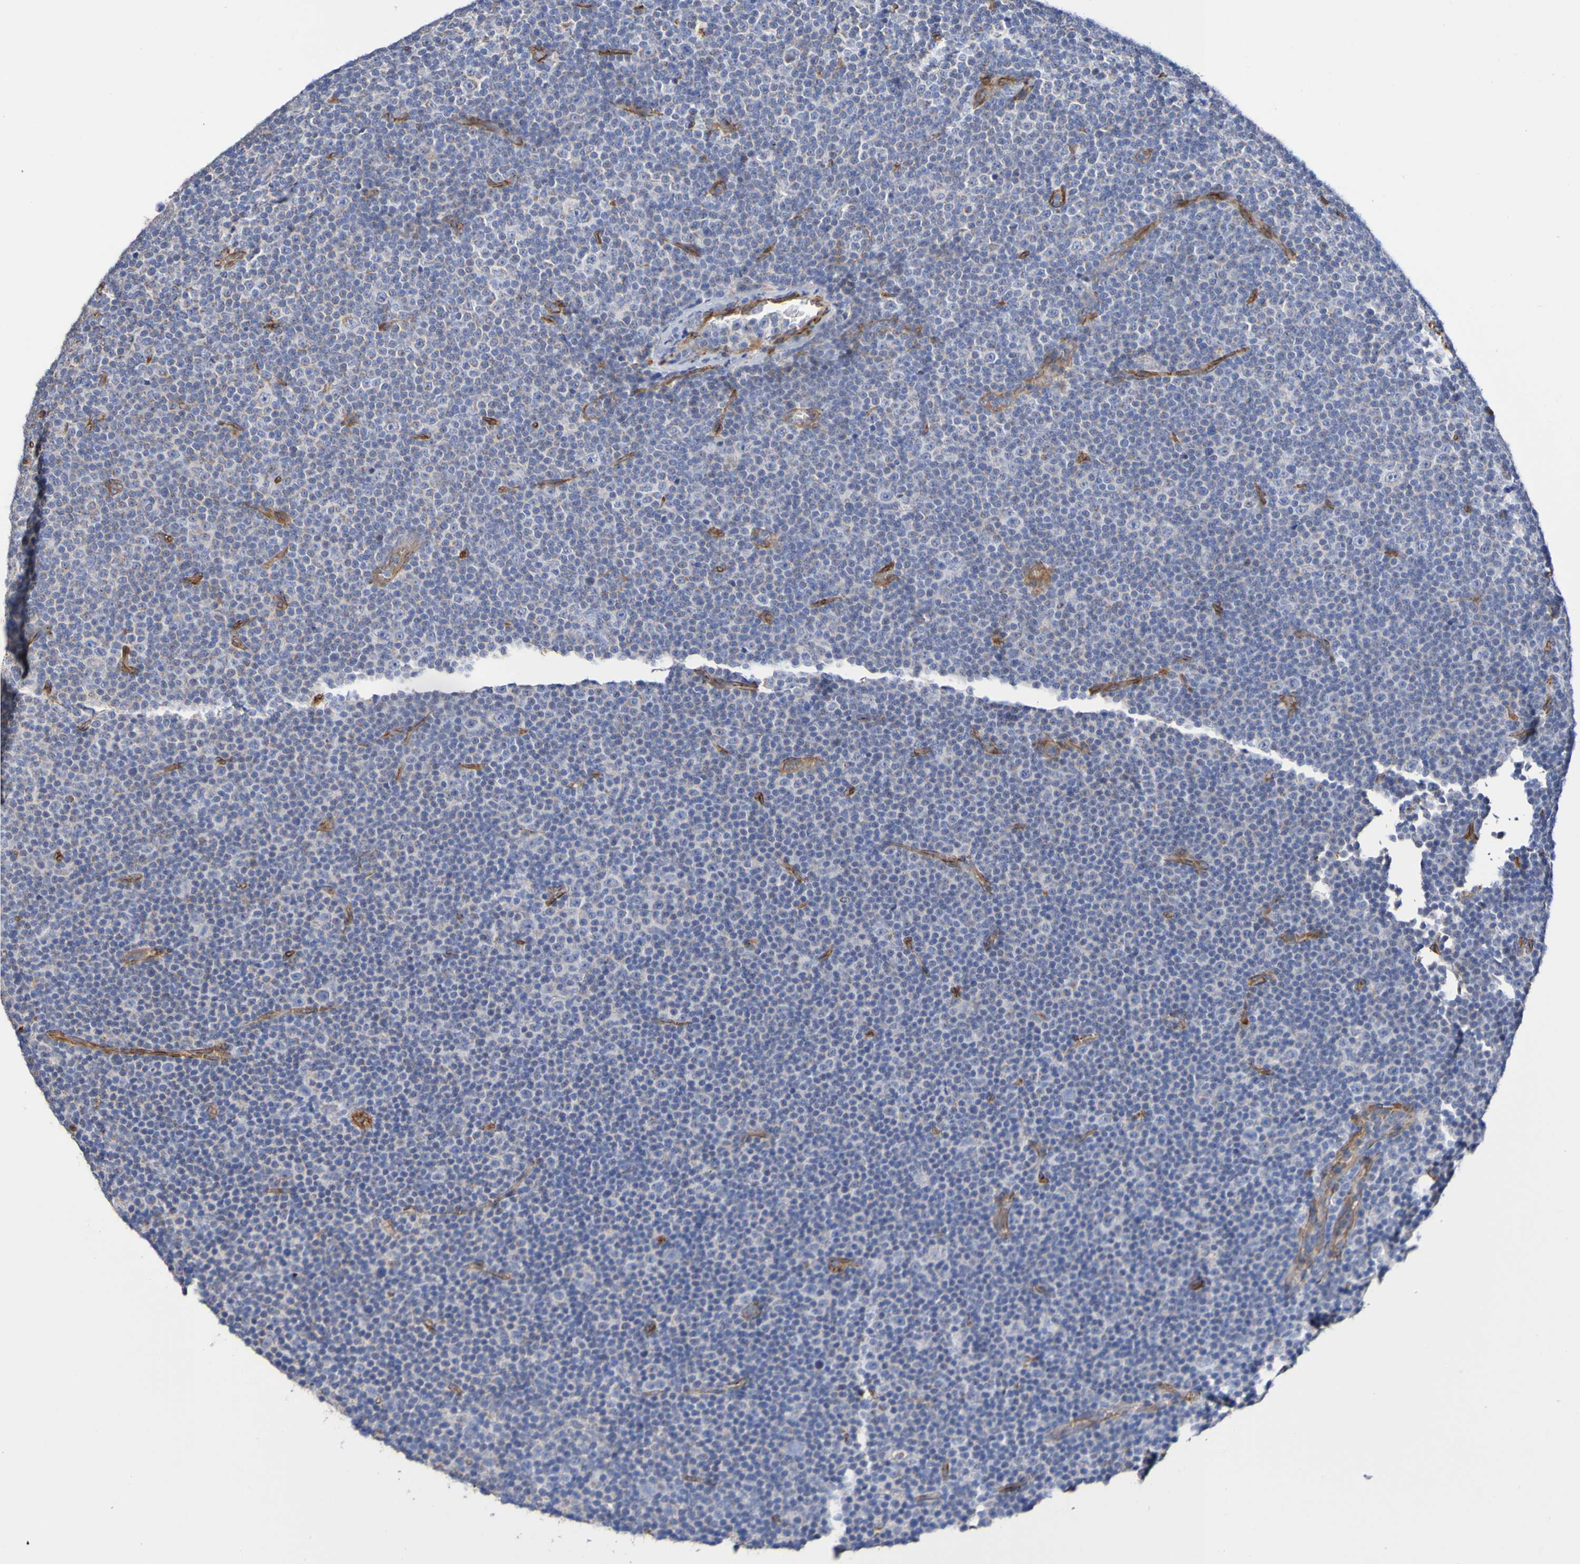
{"staining": {"intensity": "weak", "quantity": "<25%", "location": "cytoplasmic/membranous"}, "tissue": "lymphoma", "cell_type": "Tumor cells", "image_type": "cancer", "snomed": [{"axis": "morphology", "description": "Malignant lymphoma, non-Hodgkin's type, Low grade"}, {"axis": "topography", "description": "Lymph node"}], "caption": "This is an IHC image of human lymphoma. There is no expression in tumor cells.", "gene": "ELMOD3", "patient": {"sex": "female", "age": 67}}